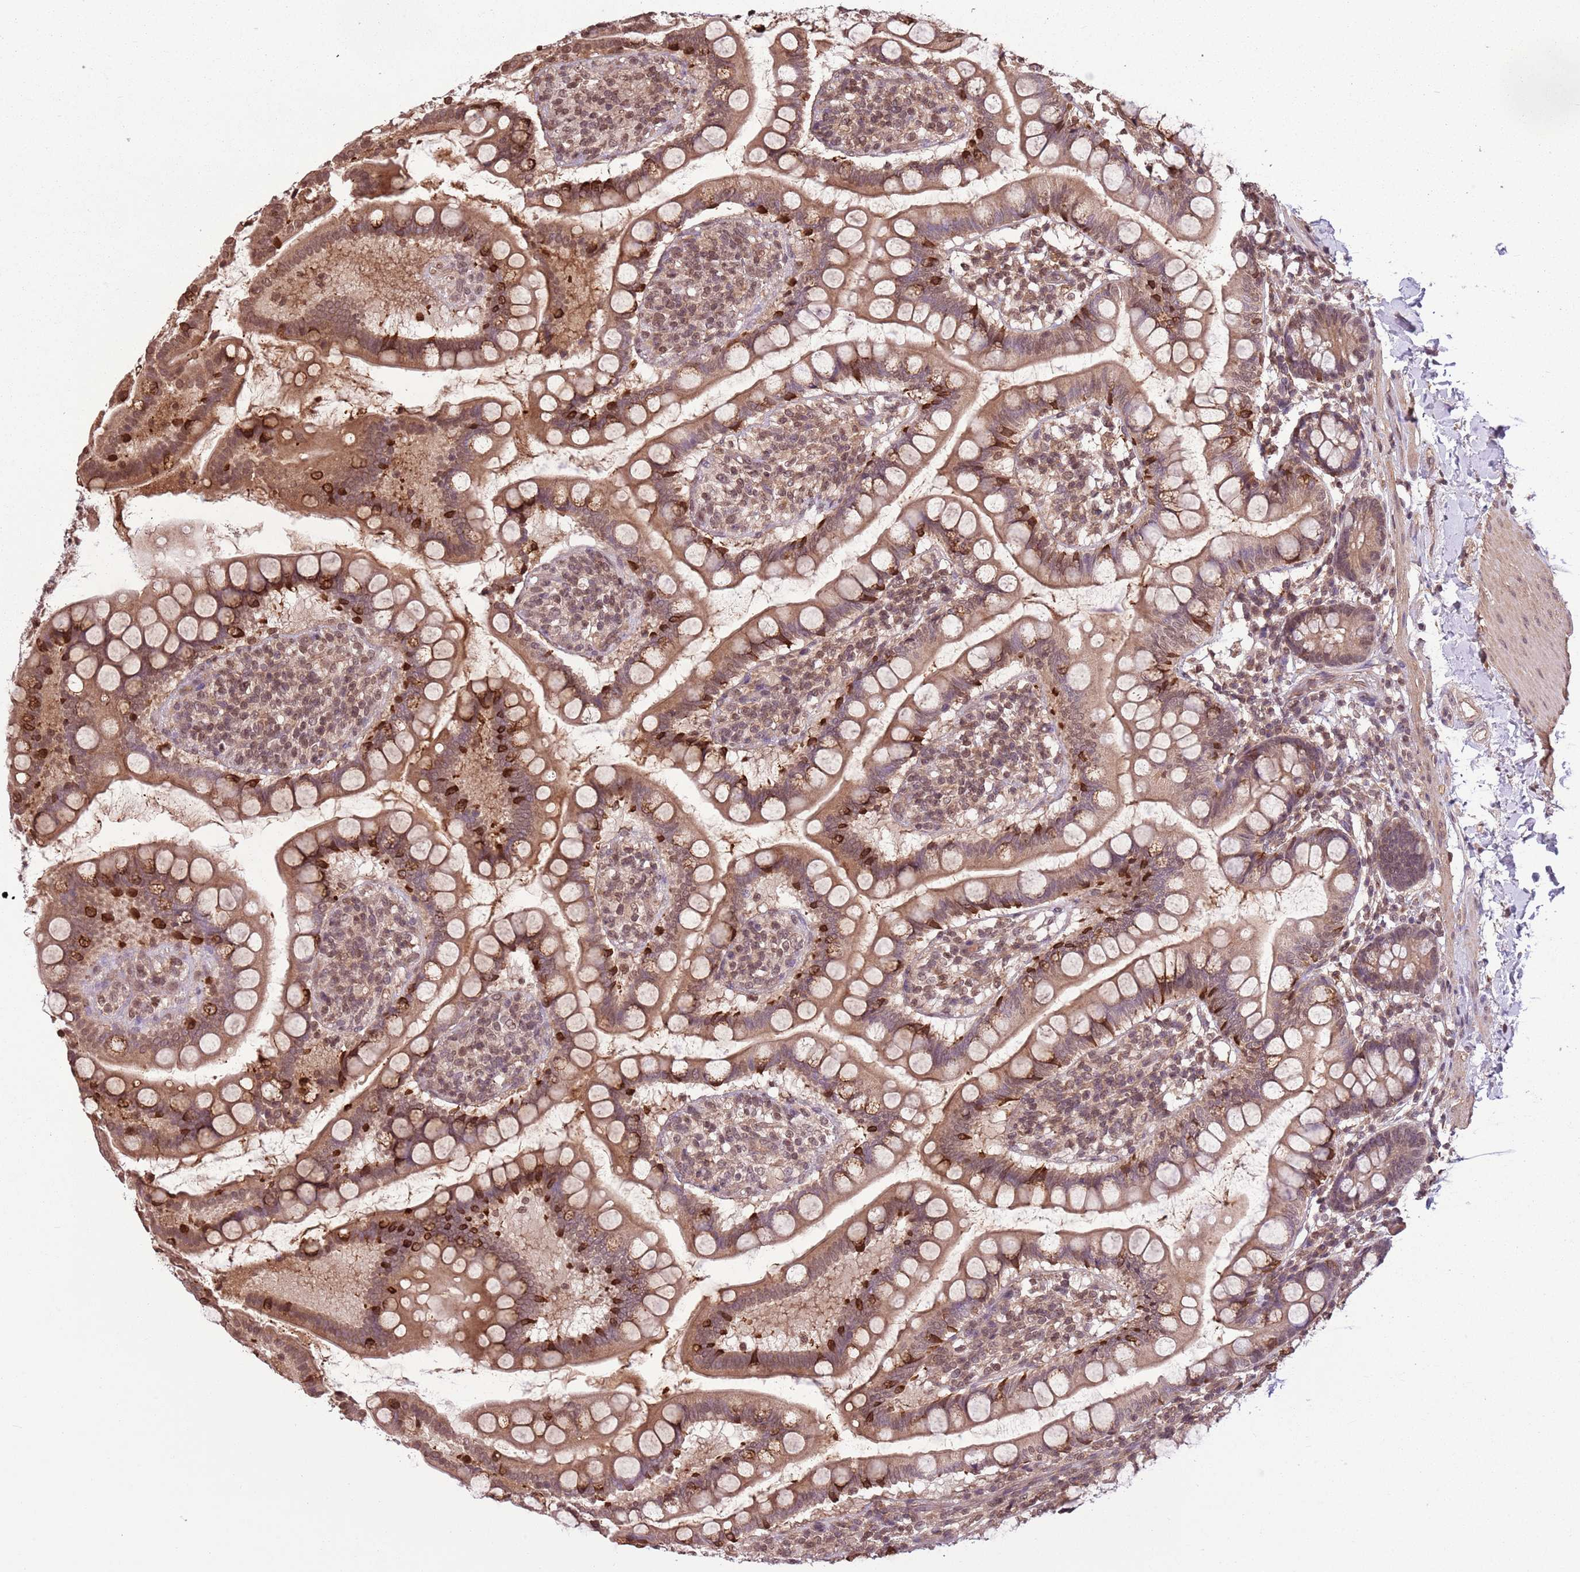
{"staining": {"intensity": "moderate", "quantity": ">75%", "location": "cytoplasmic/membranous"}, "tissue": "small intestine", "cell_type": "Glandular cells", "image_type": "normal", "snomed": [{"axis": "morphology", "description": "Normal tissue, NOS"}, {"axis": "topography", "description": "Small intestine"}], "caption": "High-power microscopy captured an immunohistochemistry (IHC) micrograph of normal small intestine, revealing moderate cytoplasmic/membranous positivity in about >75% of glandular cells.", "gene": "CAPN9", "patient": {"sex": "female", "age": 84}}